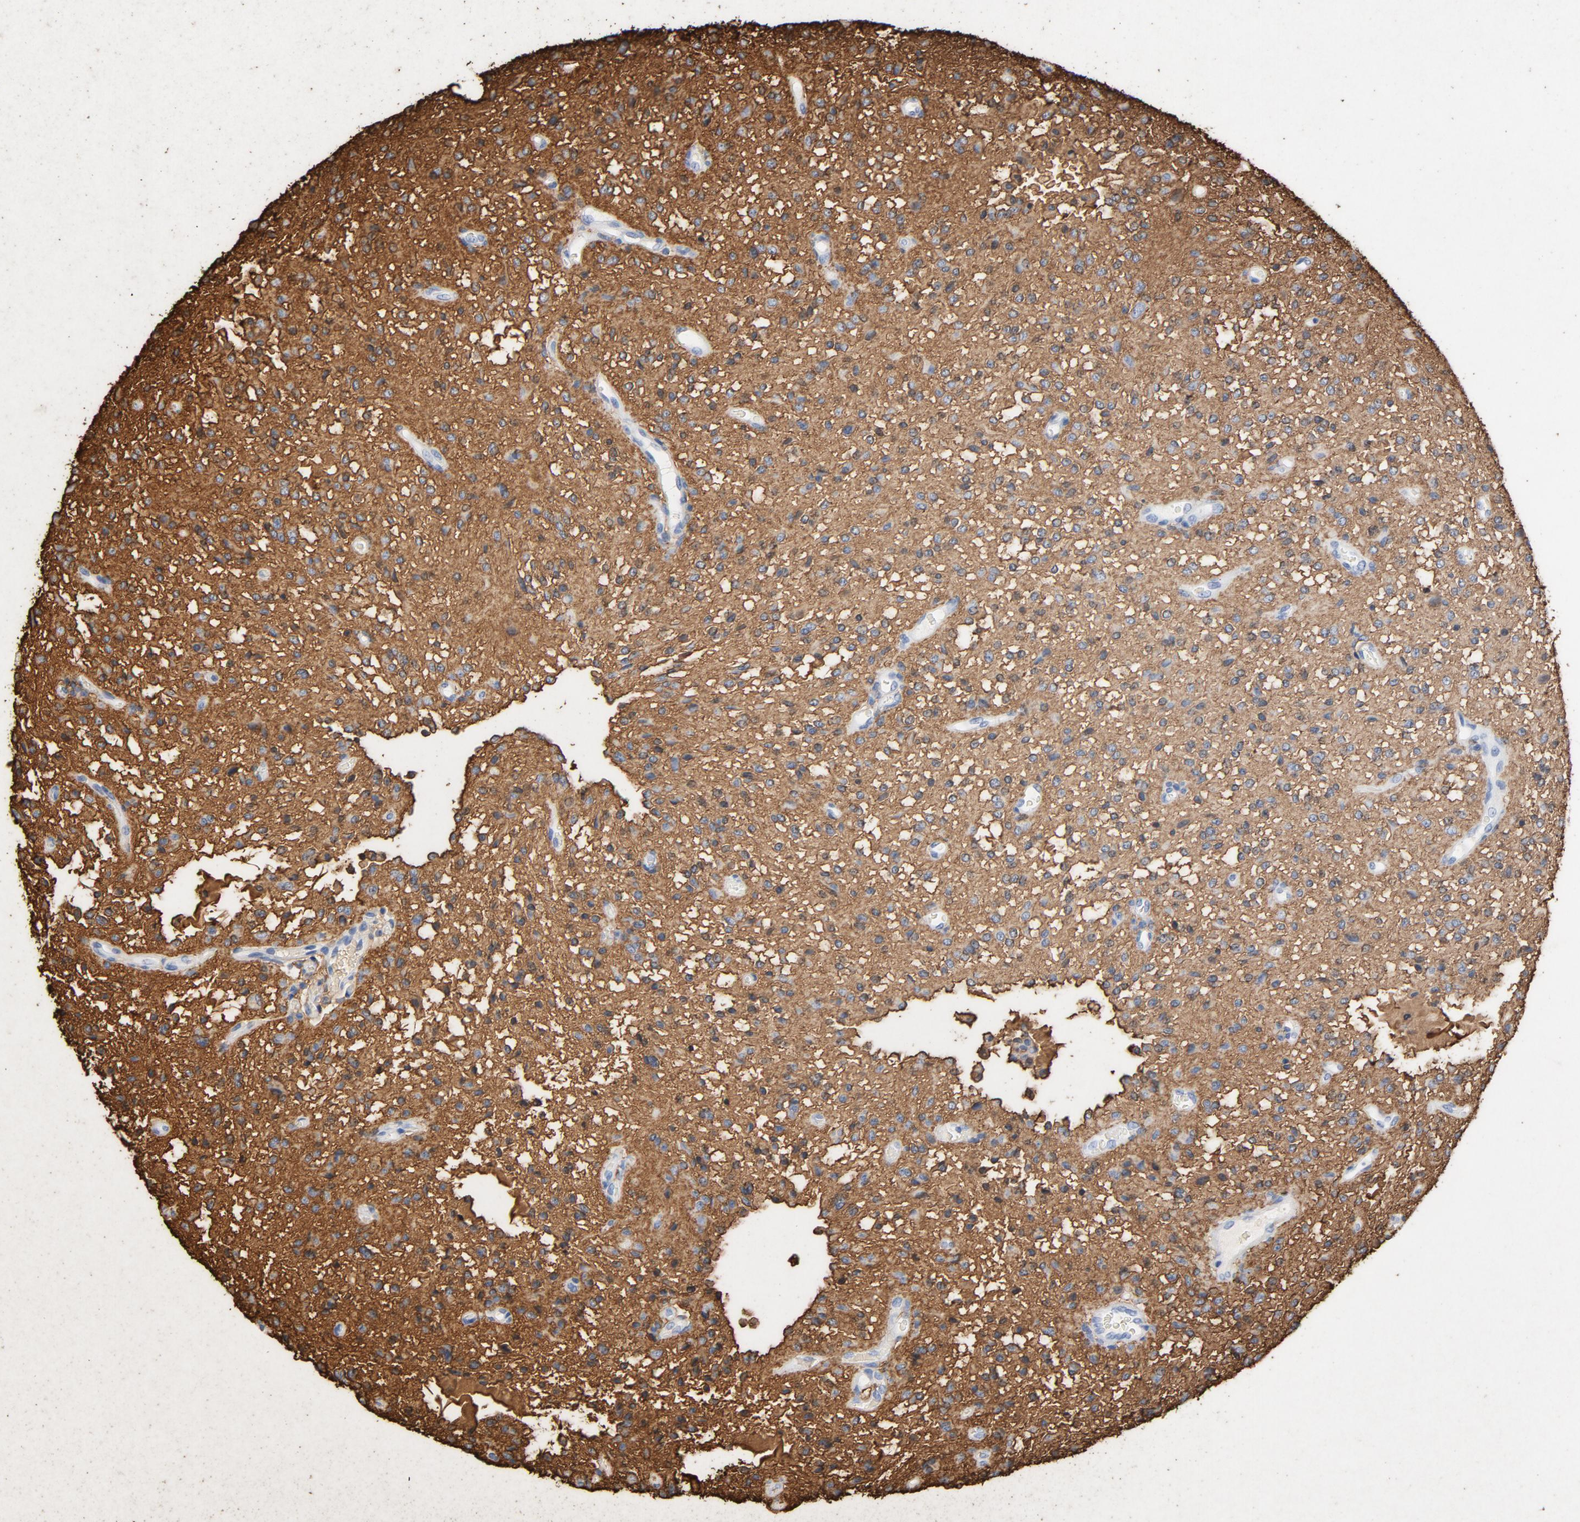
{"staining": {"intensity": "strong", "quantity": ">75%", "location": "cytoplasmic/membranous"}, "tissue": "glioma", "cell_type": "Tumor cells", "image_type": "cancer", "snomed": [{"axis": "morphology", "description": "Glioma, malignant, NOS"}, {"axis": "topography", "description": "Cerebellum"}], "caption": "Brown immunohistochemical staining in glioma (malignant) shows strong cytoplasmic/membranous positivity in about >75% of tumor cells. The staining was performed using DAB to visualize the protein expression in brown, while the nuclei were stained in blue with hematoxylin (Magnification: 20x).", "gene": "PTPRB", "patient": {"sex": "female", "age": 10}}